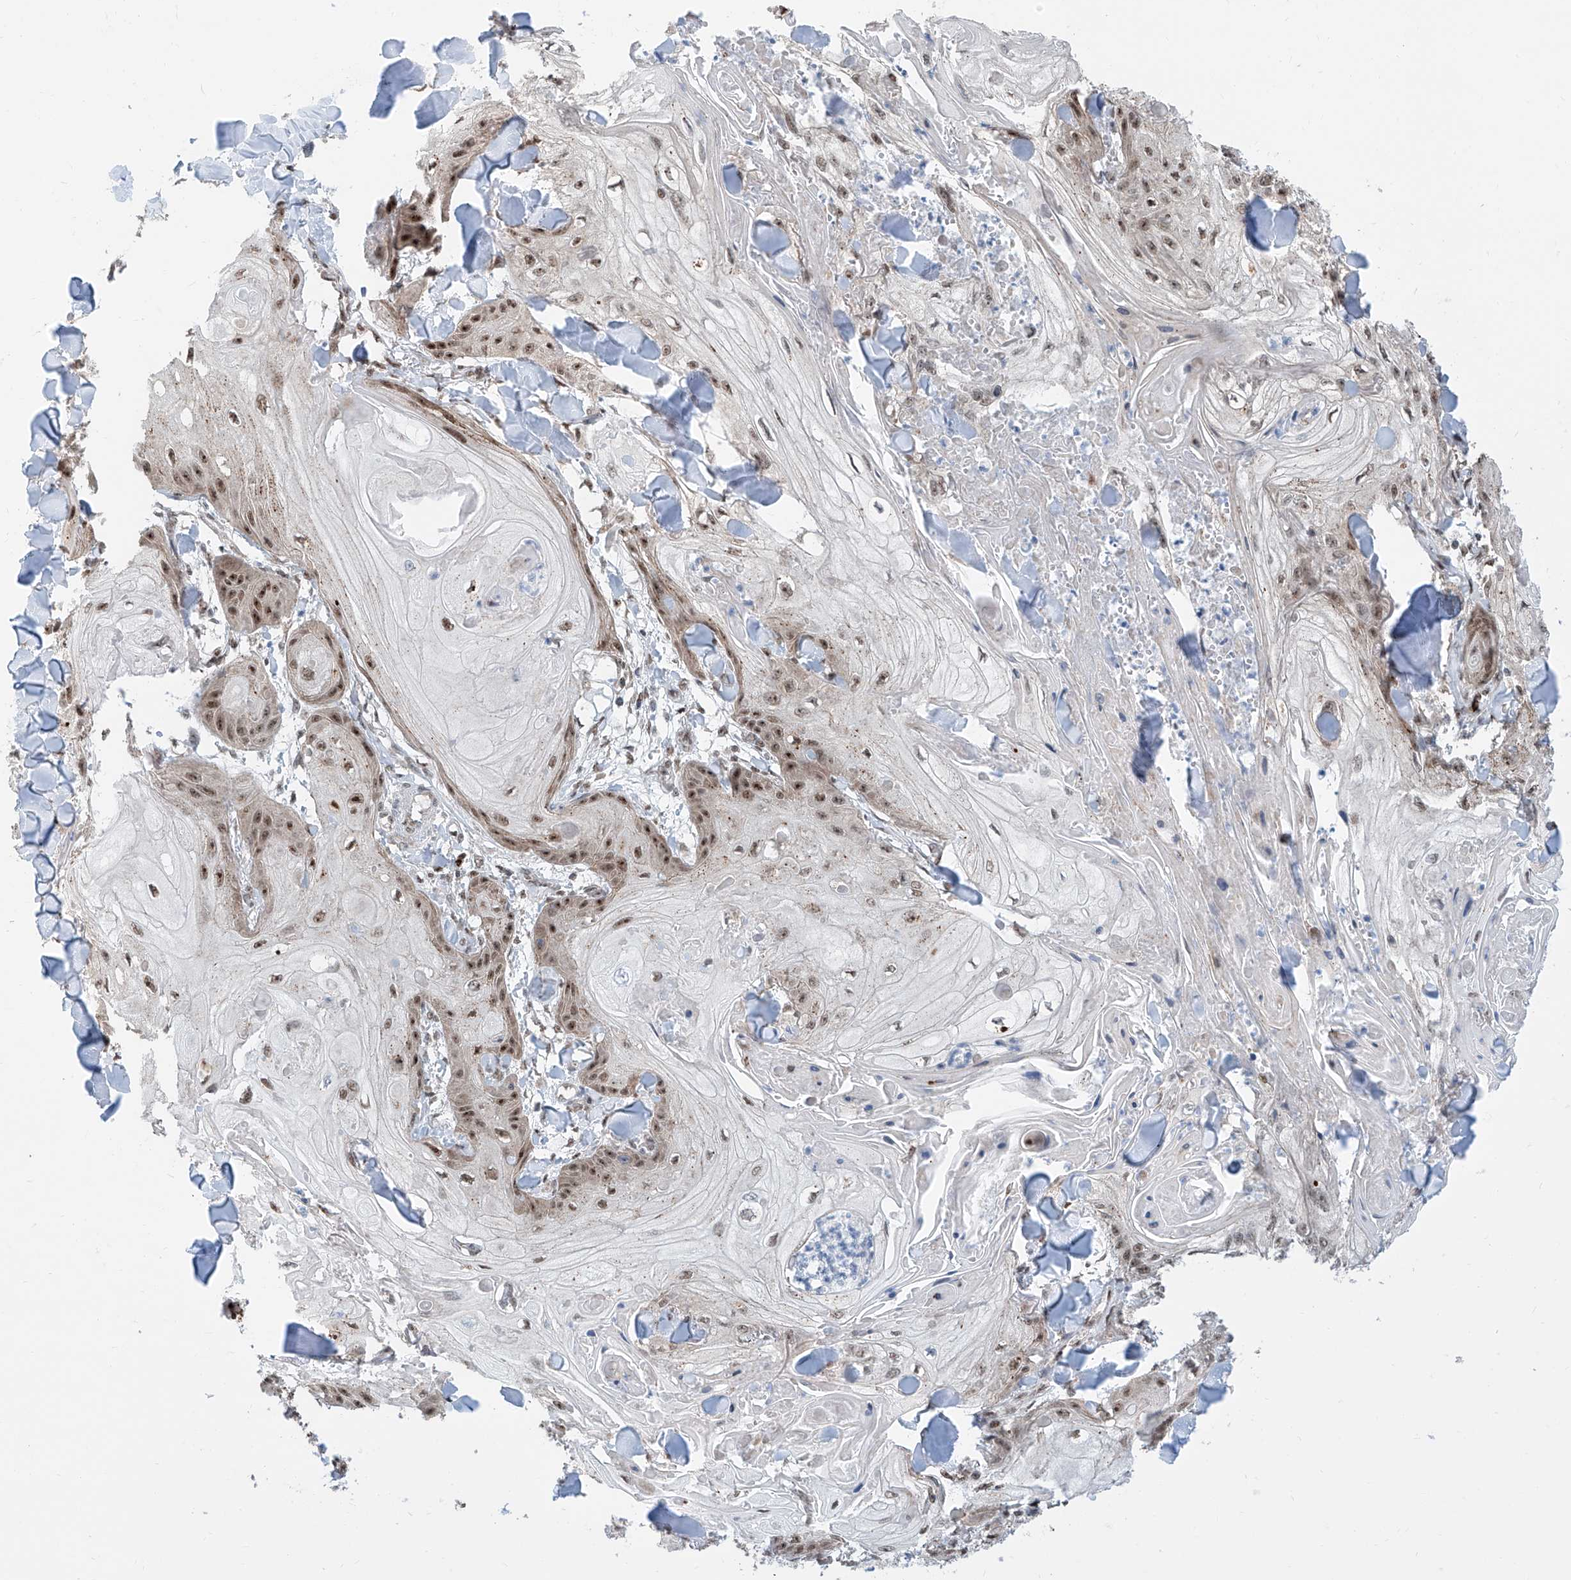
{"staining": {"intensity": "moderate", "quantity": ">75%", "location": "nuclear"}, "tissue": "skin cancer", "cell_type": "Tumor cells", "image_type": "cancer", "snomed": [{"axis": "morphology", "description": "Squamous cell carcinoma, NOS"}, {"axis": "topography", "description": "Skin"}], "caption": "IHC of human skin squamous cell carcinoma reveals medium levels of moderate nuclear positivity in about >75% of tumor cells.", "gene": "SDE2", "patient": {"sex": "male", "age": 74}}